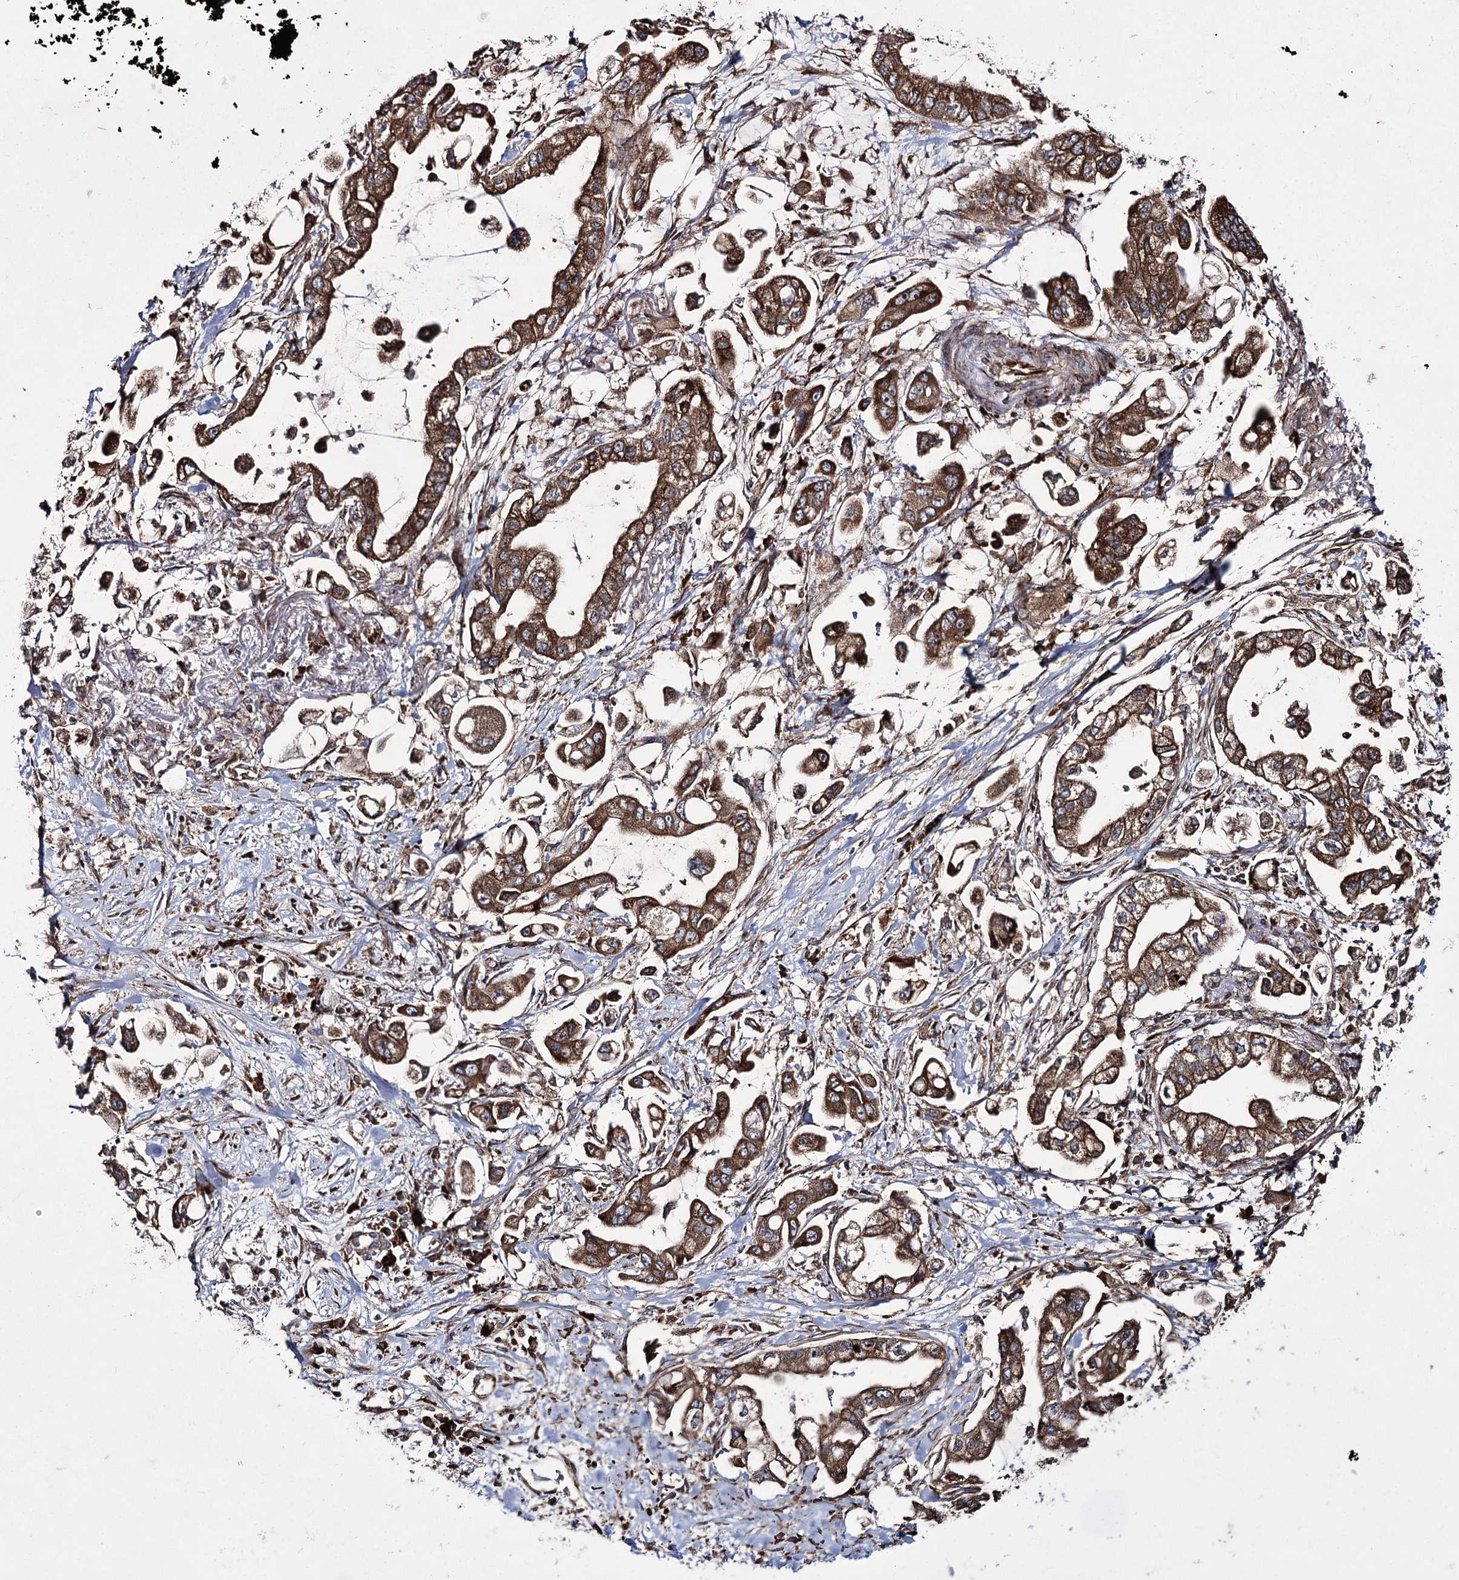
{"staining": {"intensity": "moderate", "quantity": ">75%", "location": "cytoplasmic/membranous"}, "tissue": "stomach cancer", "cell_type": "Tumor cells", "image_type": "cancer", "snomed": [{"axis": "morphology", "description": "Adenocarcinoma, NOS"}, {"axis": "topography", "description": "Stomach"}], "caption": "A medium amount of moderate cytoplasmic/membranous expression is seen in about >75% of tumor cells in stomach cancer tissue.", "gene": "HECTD2", "patient": {"sex": "male", "age": 62}}